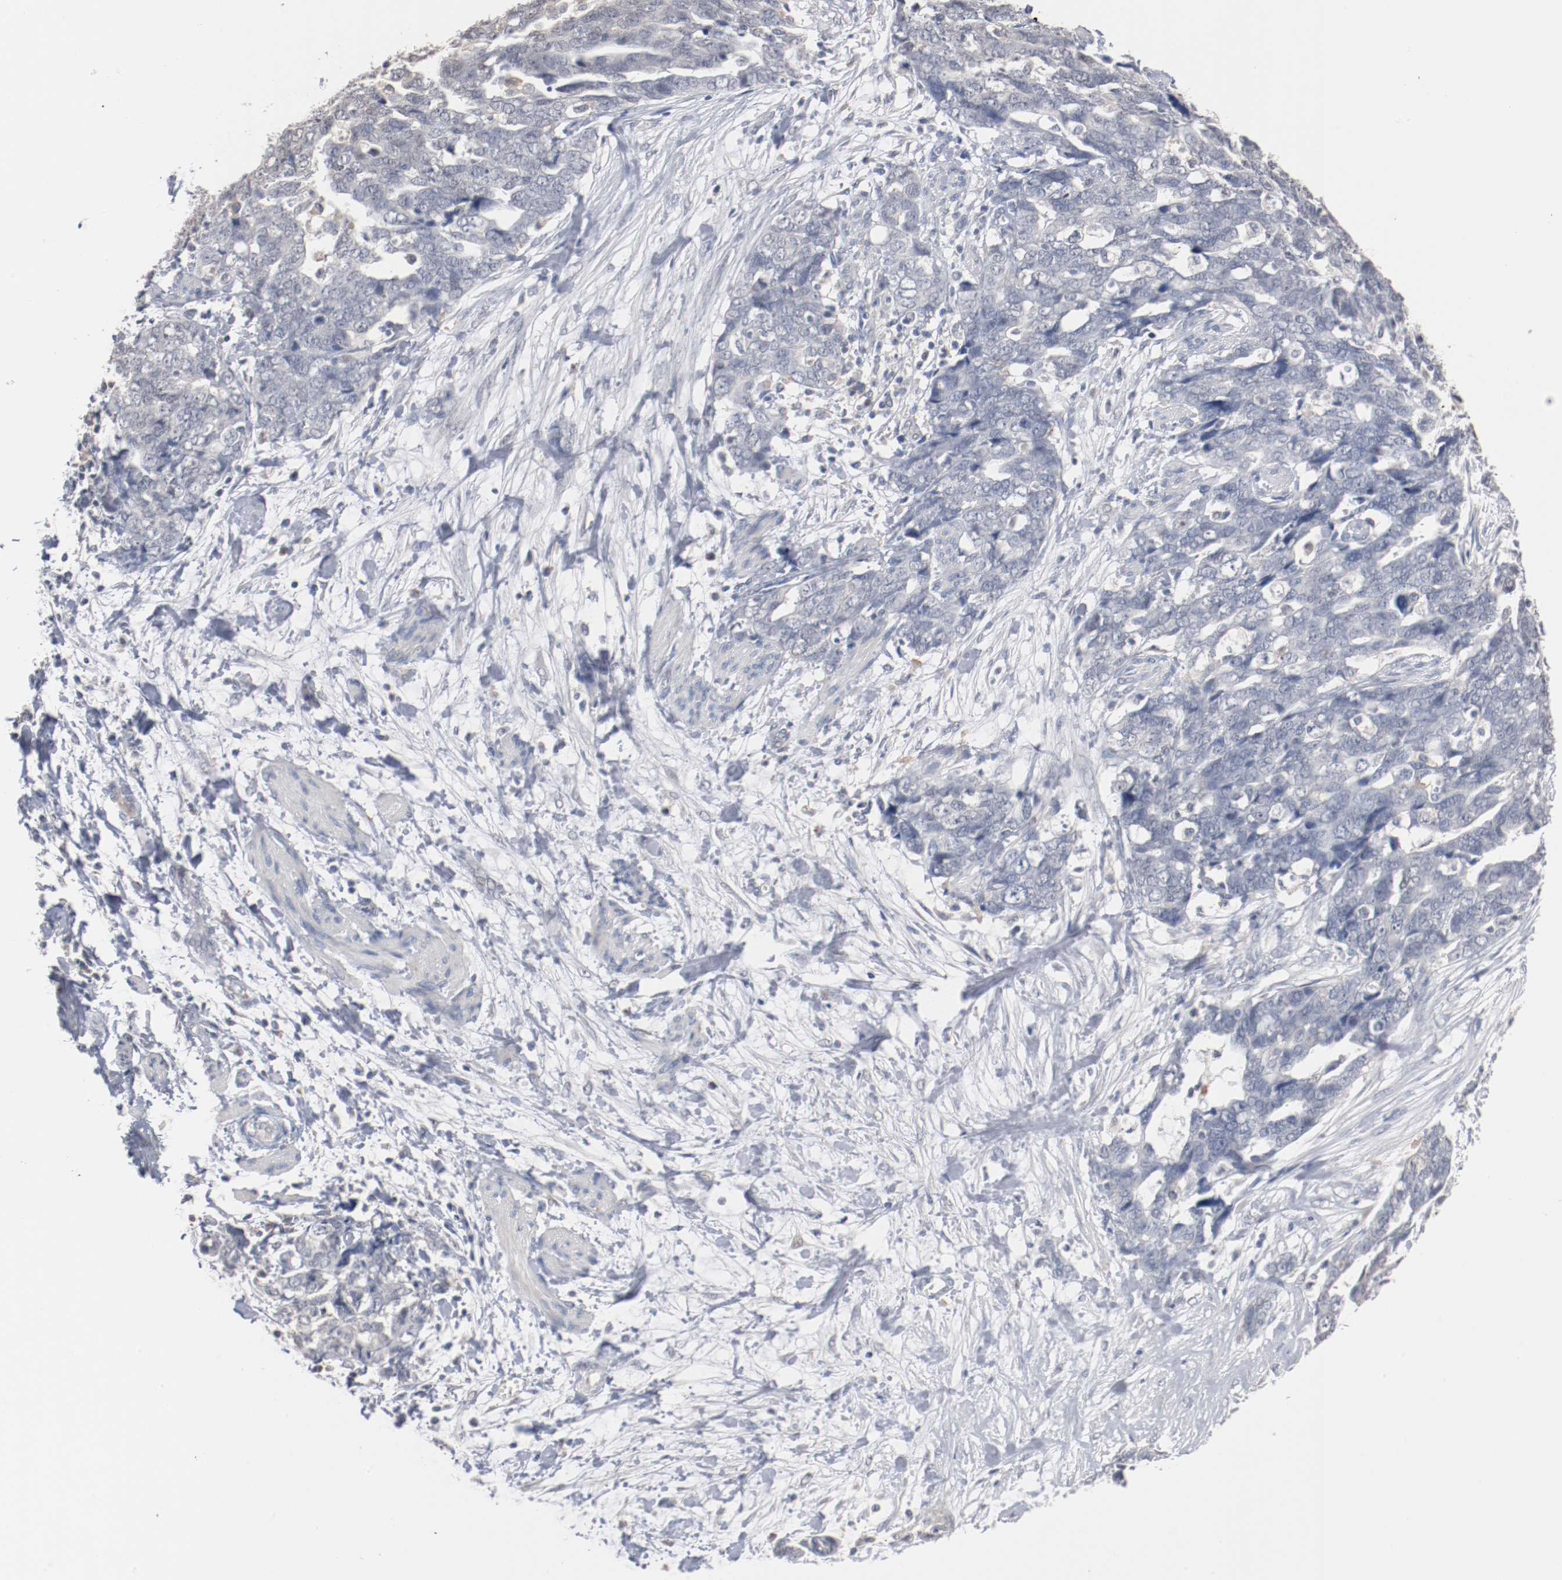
{"staining": {"intensity": "negative", "quantity": "none", "location": "none"}, "tissue": "ovarian cancer", "cell_type": "Tumor cells", "image_type": "cancer", "snomed": [{"axis": "morphology", "description": "Normal tissue, NOS"}, {"axis": "morphology", "description": "Cystadenocarcinoma, serous, NOS"}, {"axis": "topography", "description": "Fallopian tube"}, {"axis": "topography", "description": "Ovary"}], "caption": "Tumor cells show no significant staining in ovarian cancer (serous cystadenocarcinoma).", "gene": "ERICH1", "patient": {"sex": "female", "age": 56}}